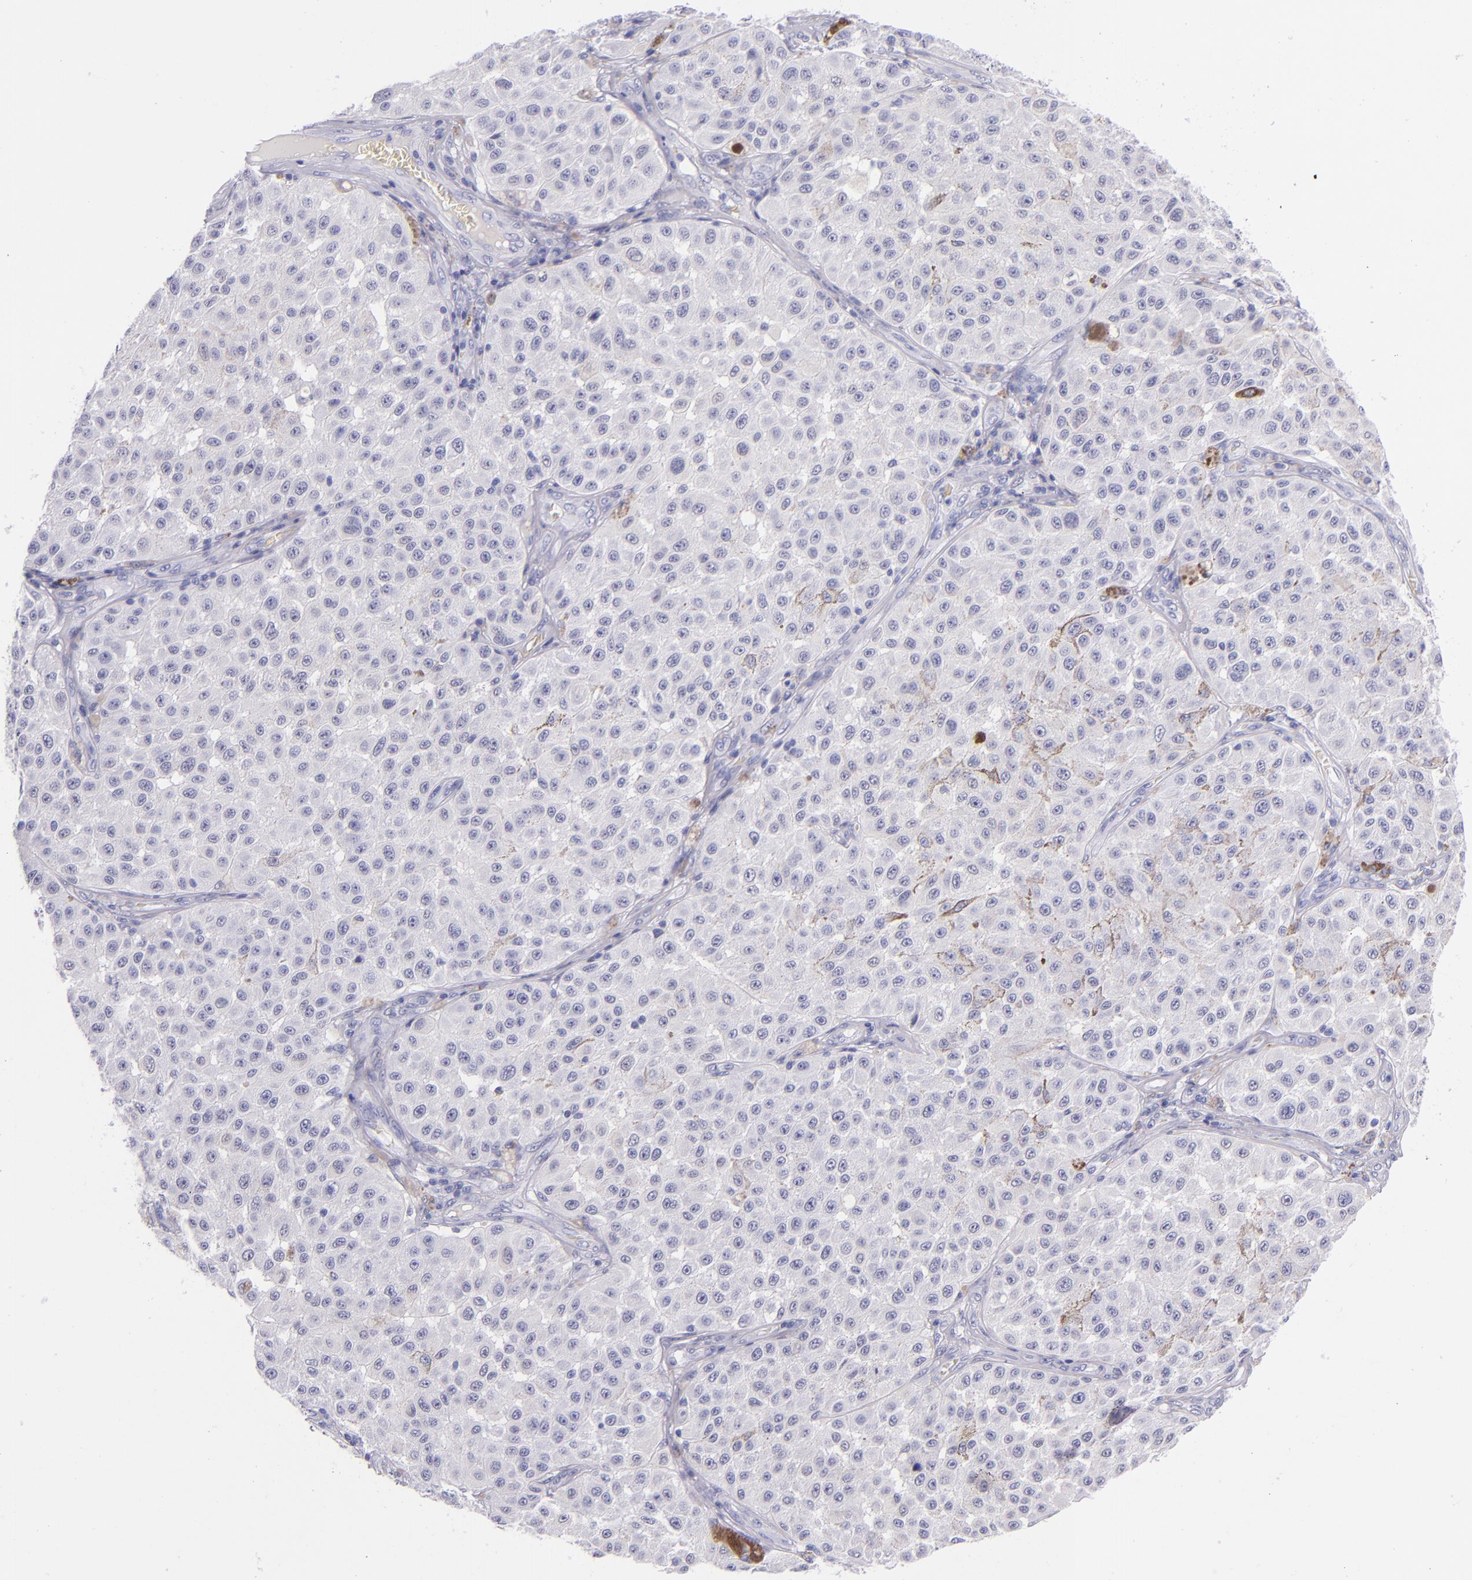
{"staining": {"intensity": "negative", "quantity": "none", "location": "none"}, "tissue": "melanoma", "cell_type": "Tumor cells", "image_type": "cancer", "snomed": [{"axis": "morphology", "description": "Malignant melanoma, NOS"}, {"axis": "topography", "description": "Skin"}], "caption": "IHC micrograph of human melanoma stained for a protein (brown), which displays no expression in tumor cells.", "gene": "SFTPB", "patient": {"sex": "female", "age": 64}}